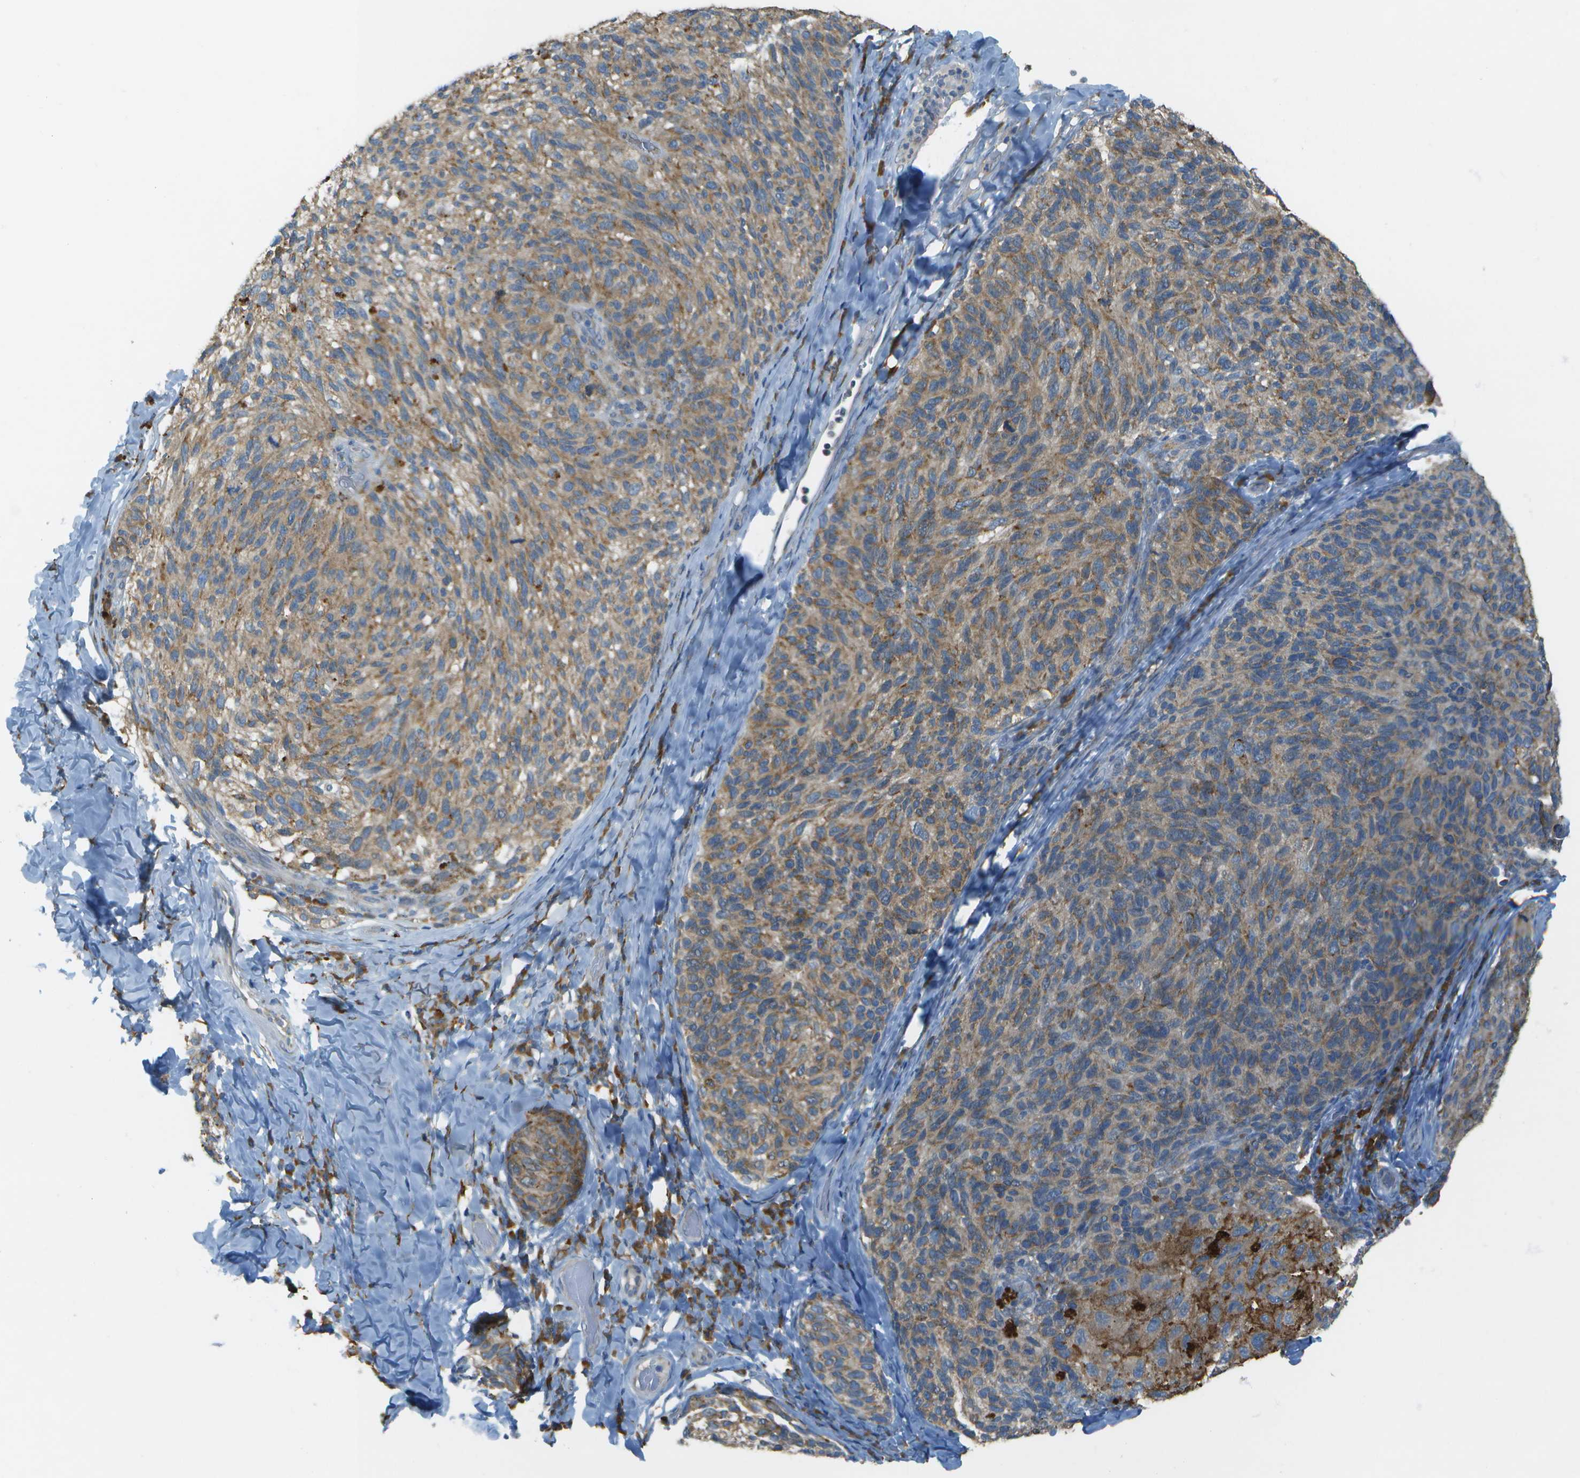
{"staining": {"intensity": "moderate", "quantity": ">75%", "location": "cytoplasmic/membranous"}, "tissue": "melanoma", "cell_type": "Tumor cells", "image_type": "cancer", "snomed": [{"axis": "morphology", "description": "Malignant melanoma, NOS"}, {"axis": "topography", "description": "Skin"}], "caption": "The histopathology image demonstrates staining of melanoma, revealing moderate cytoplasmic/membranous protein expression (brown color) within tumor cells. The staining was performed using DAB, with brown indicating positive protein expression. Nuclei are stained blue with hematoxylin.", "gene": "KCTD3", "patient": {"sex": "female", "age": 73}}